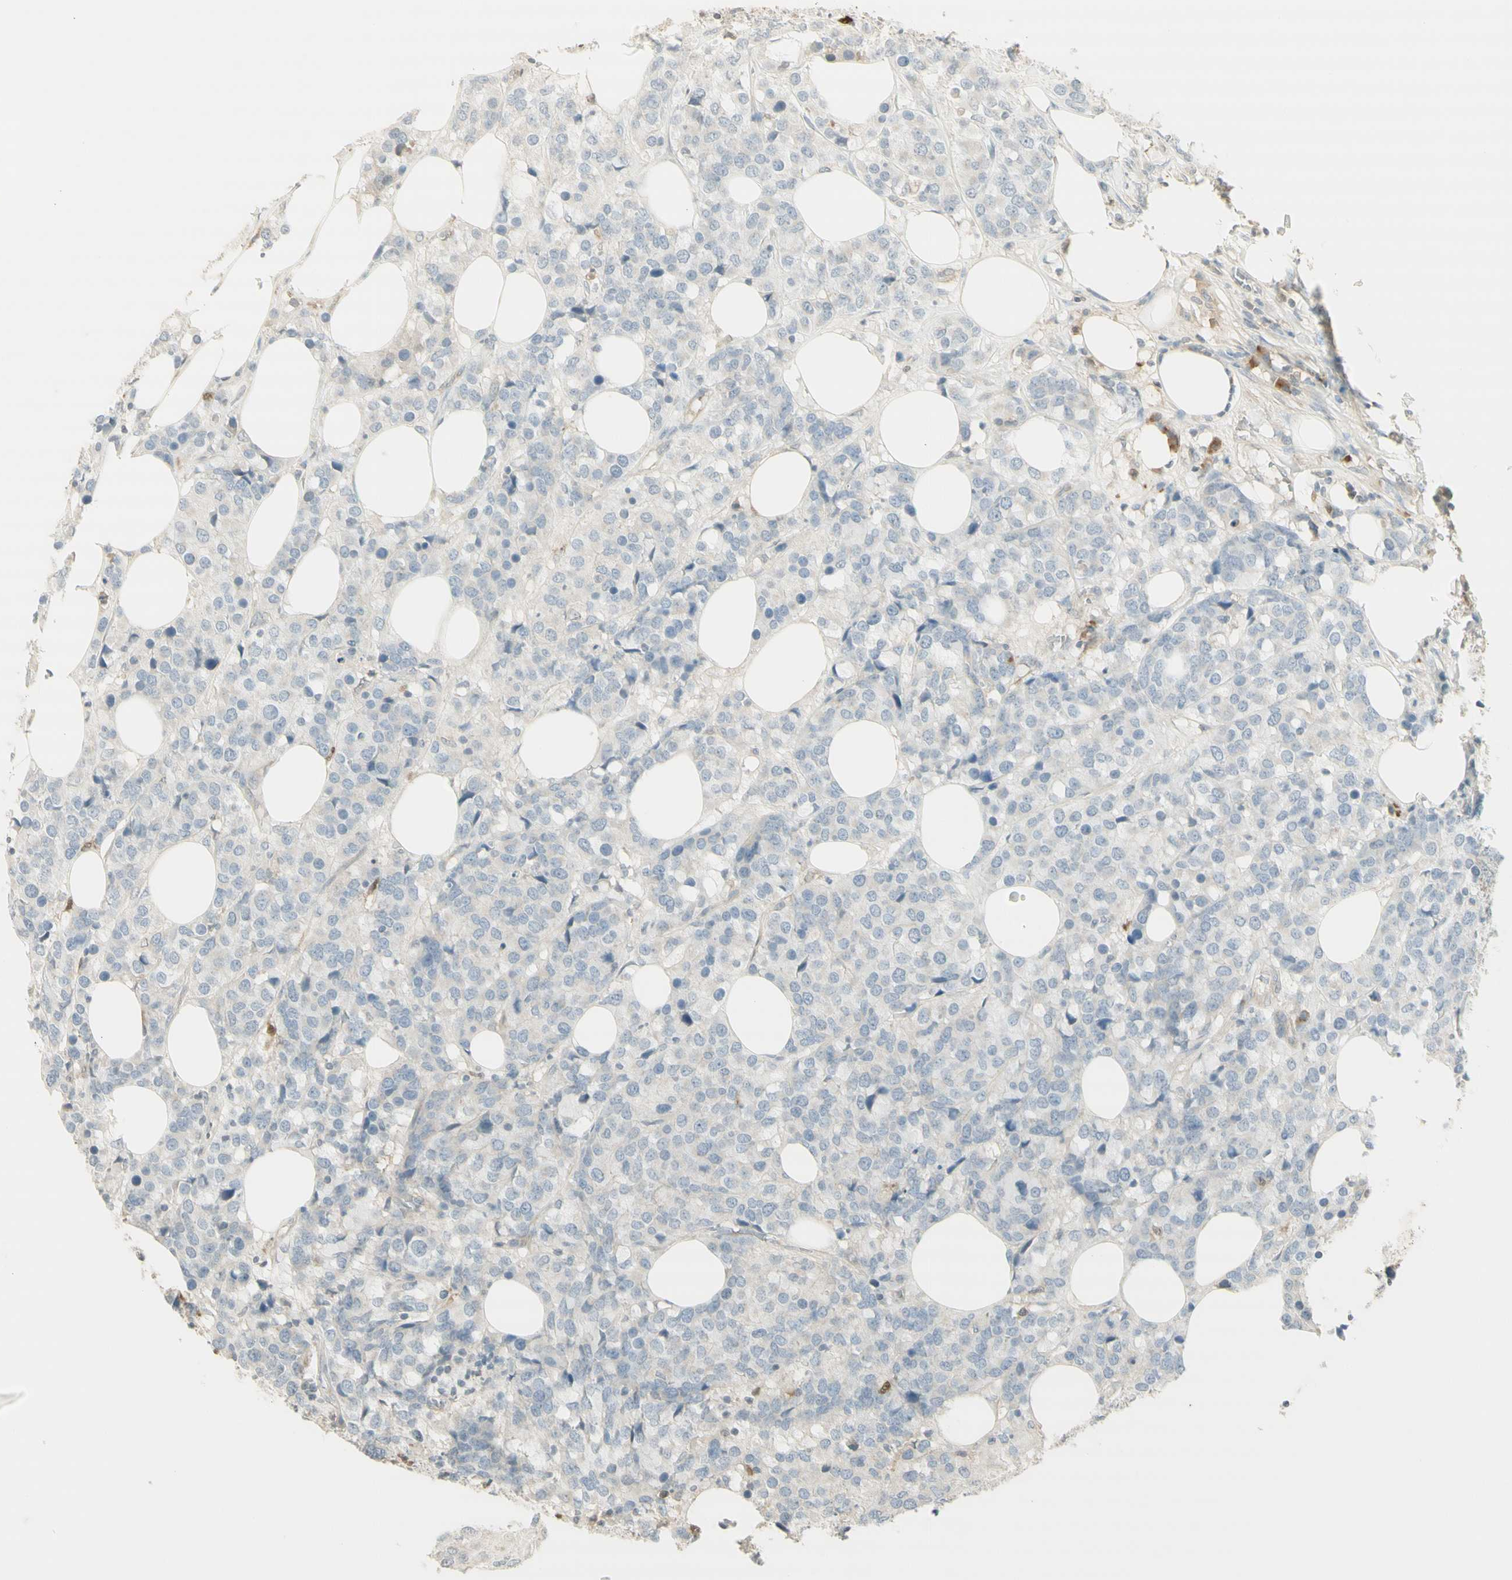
{"staining": {"intensity": "negative", "quantity": "none", "location": "none"}, "tissue": "breast cancer", "cell_type": "Tumor cells", "image_type": "cancer", "snomed": [{"axis": "morphology", "description": "Lobular carcinoma"}, {"axis": "topography", "description": "Breast"}], "caption": "An IHC histopathology image of breast lobular carcinoma is shown. There is no staining in tumor cells of breast lobular carcinoma.", "gene": "NID1", "patient": {"sex": "female", "age": 59}}